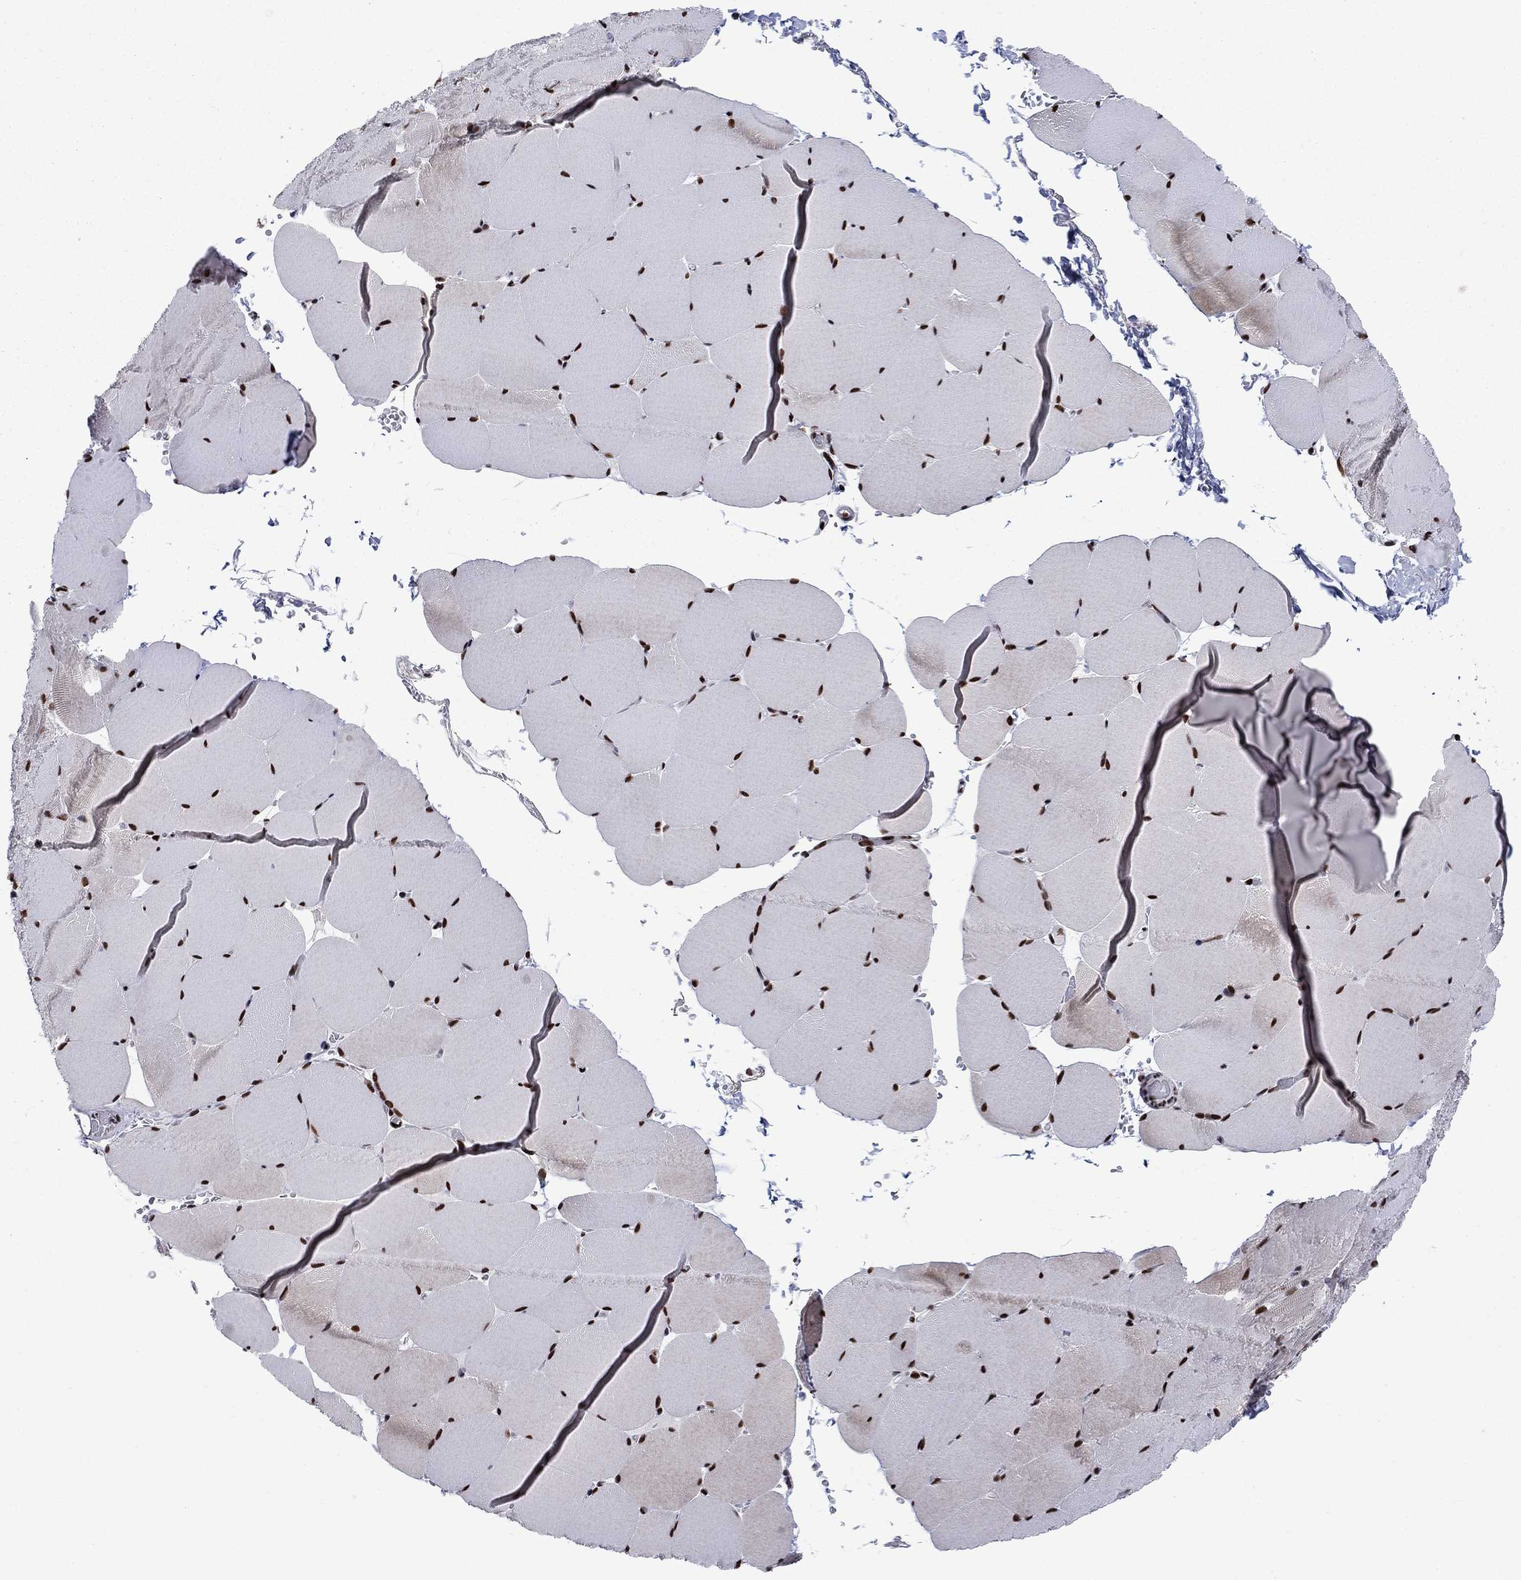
{"staining": {"intensity": "strong", "quantity": ">75%", "location": "nuclear"}, "tissue": "skeletal muscle", "cell_type": "Myocytes", "image_type": "normal", "snomed": [{"axis": "morphology", "description": "Normal tissue, NOS"}, {"axis": "topography", "description": "Skeletal muscle"}], "caption": "Immunohistochemical staining of benign skeletal muscle displays high levels of strong nuclear expression in approximately >75% of myocytes. (Stains: DAB in brown, nuclei in blue, Microscopy: brightfield microscopy at high magnification).", "gene": "RPRD1B", "patient": {"sex": "female", "age": 37}}